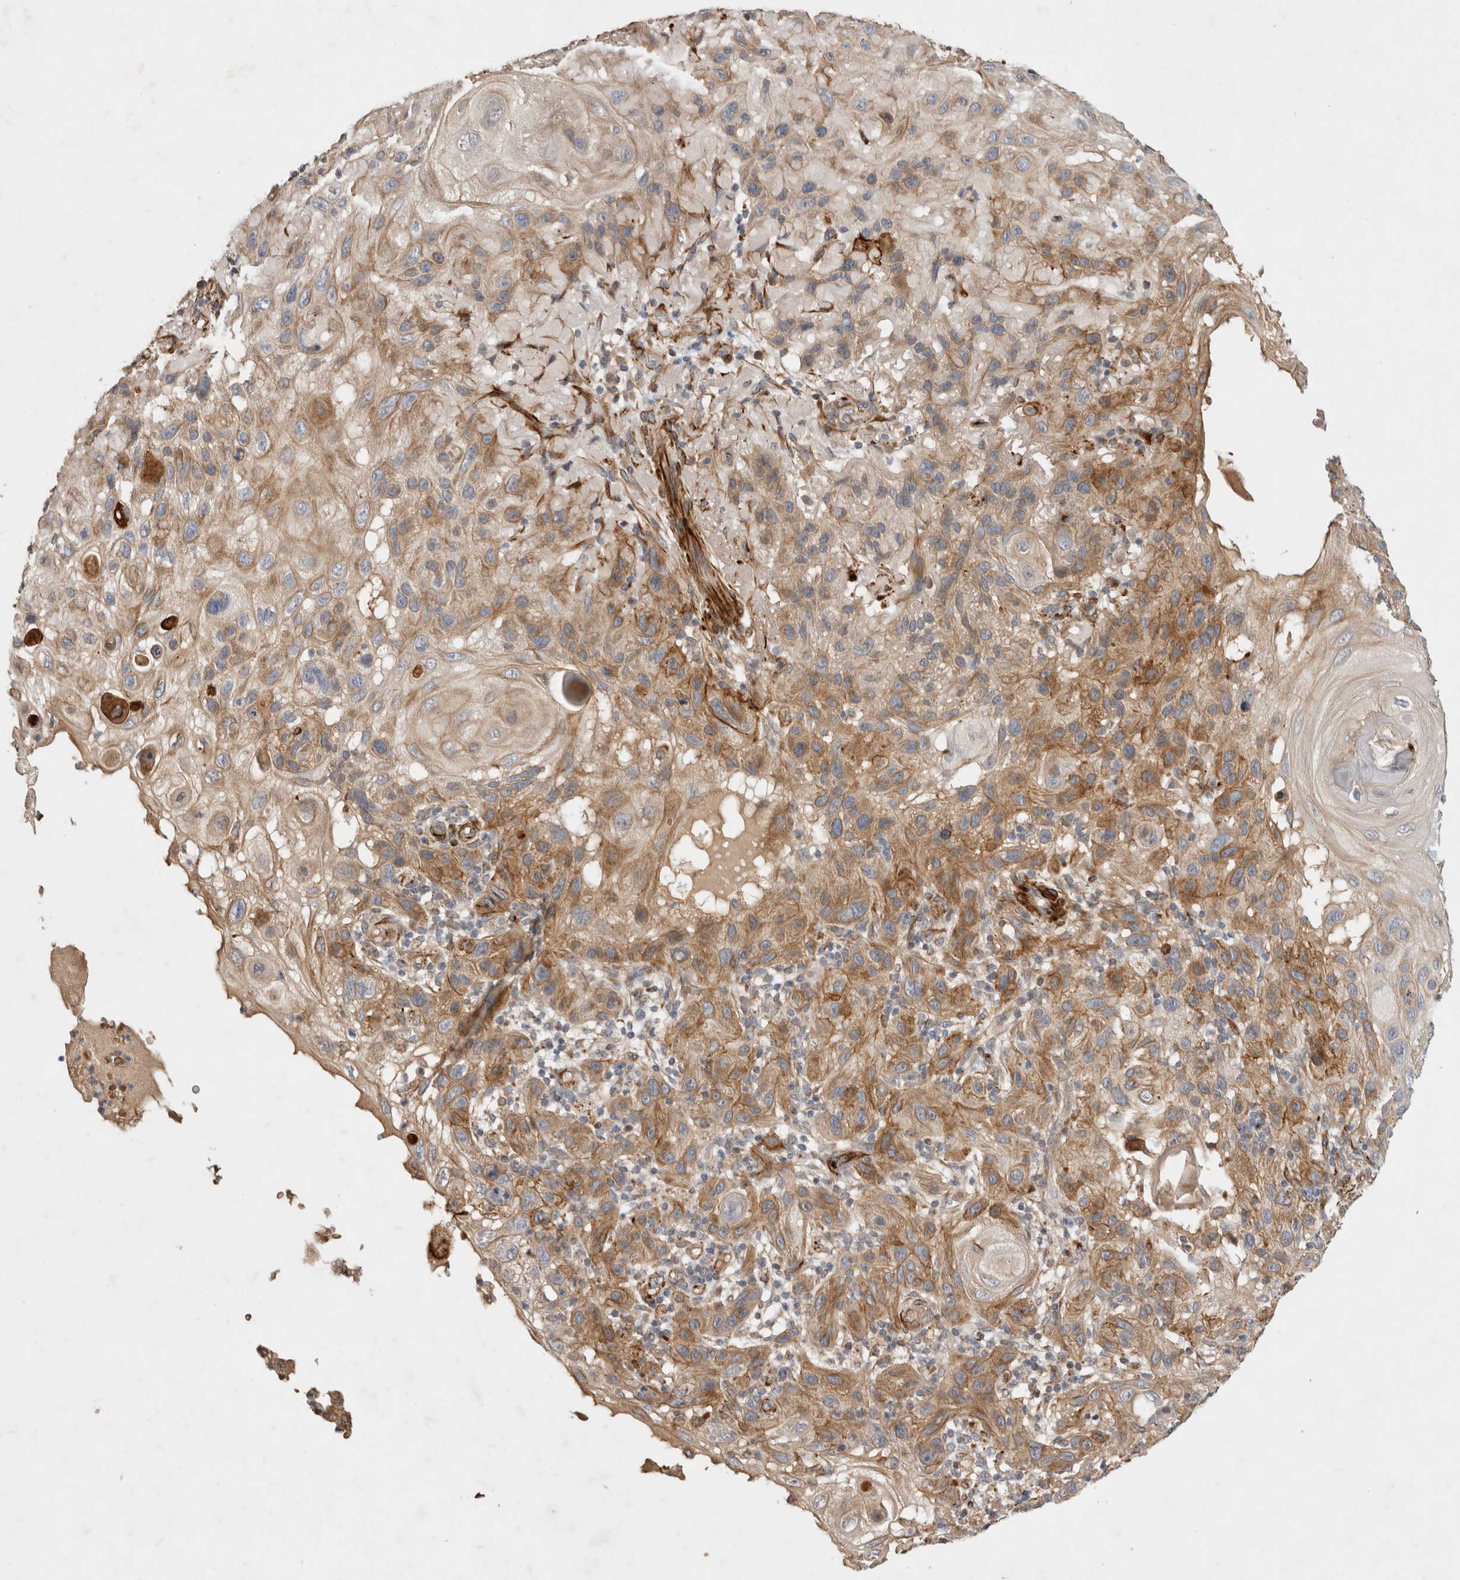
{"staining": {"intensity": "moderate", "quantity": ">75%", "location": "cytoplasmic/membranous"}, "tissue": "skin cancer", "cell_type": "Tumor cells", "image_type": "cancer", "snomed": [{"axis": "morphology", "description": "Normal tissue, NOS"}, {"axis": "morphology", "description": "Squamous cell carcinoma, NOS"}, {"axis": "topography", "description": "Skin"}], "caption": "Immunohistochemistry (IHC) image of neoplastic tissue: skin cancer (squamous cell carcinoma) stained using immunohistochemistry reveals medium levels of moderate protein expression localized specifically in the cytoplasmic/membranous of tumor cells, appearing as a cytoplasmic/membranous brown color.", "gene": "NMU", "patient": {"sex": "female", "age": 96}}